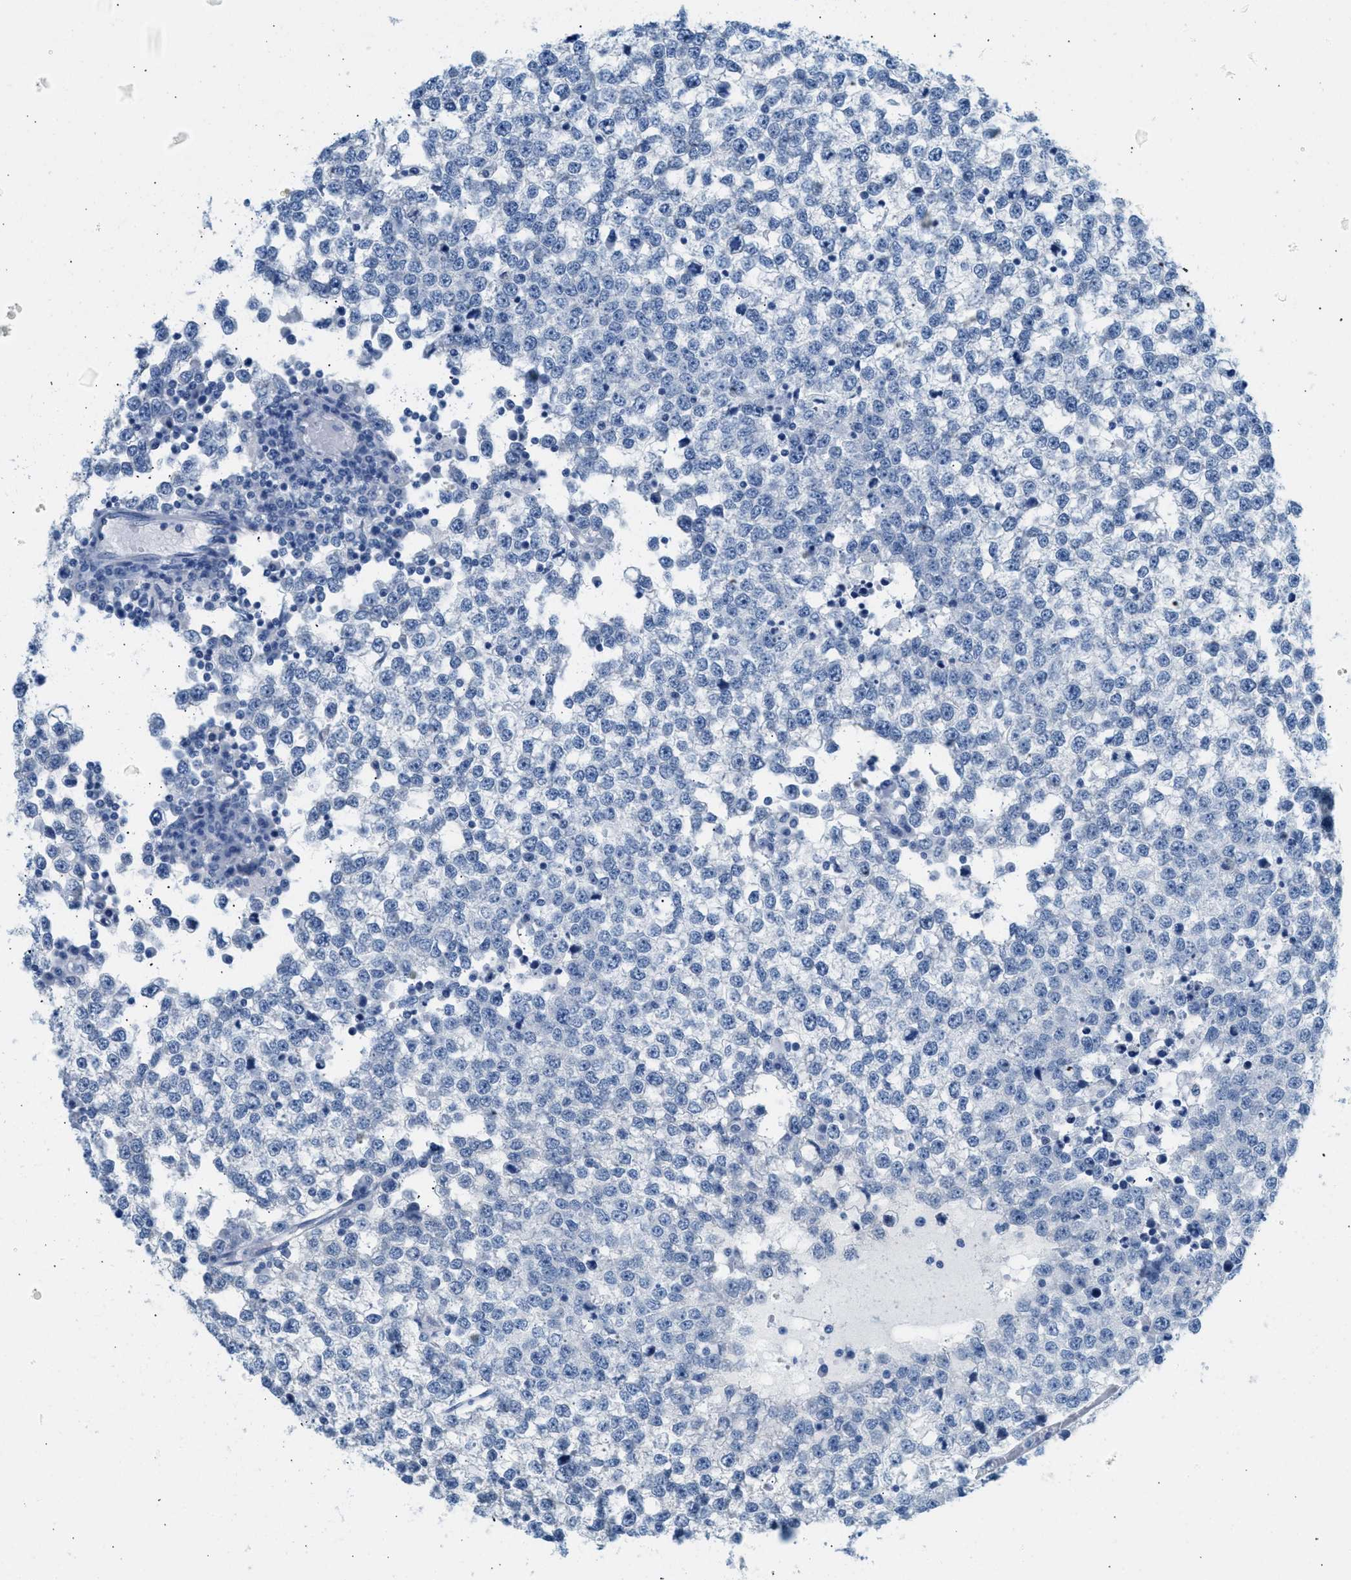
{"staining": {"intensity": "negative", "quantity": "none", "location": "none"}, "tissue": "testis cancer", "cell_type": "Tumor cells", "image_type": "cancer", "snomed": [{"axis": "morphology", "description": "Seminoma, NOS"}, {"axis": "topography", "description": "Testis"}], "caption": "Immunohistochemical staining of human testis seminoma displays no significant positivity in tumor cells.", "gene": "SPAM1", "patient": {"sex": "male", "age": 65}}